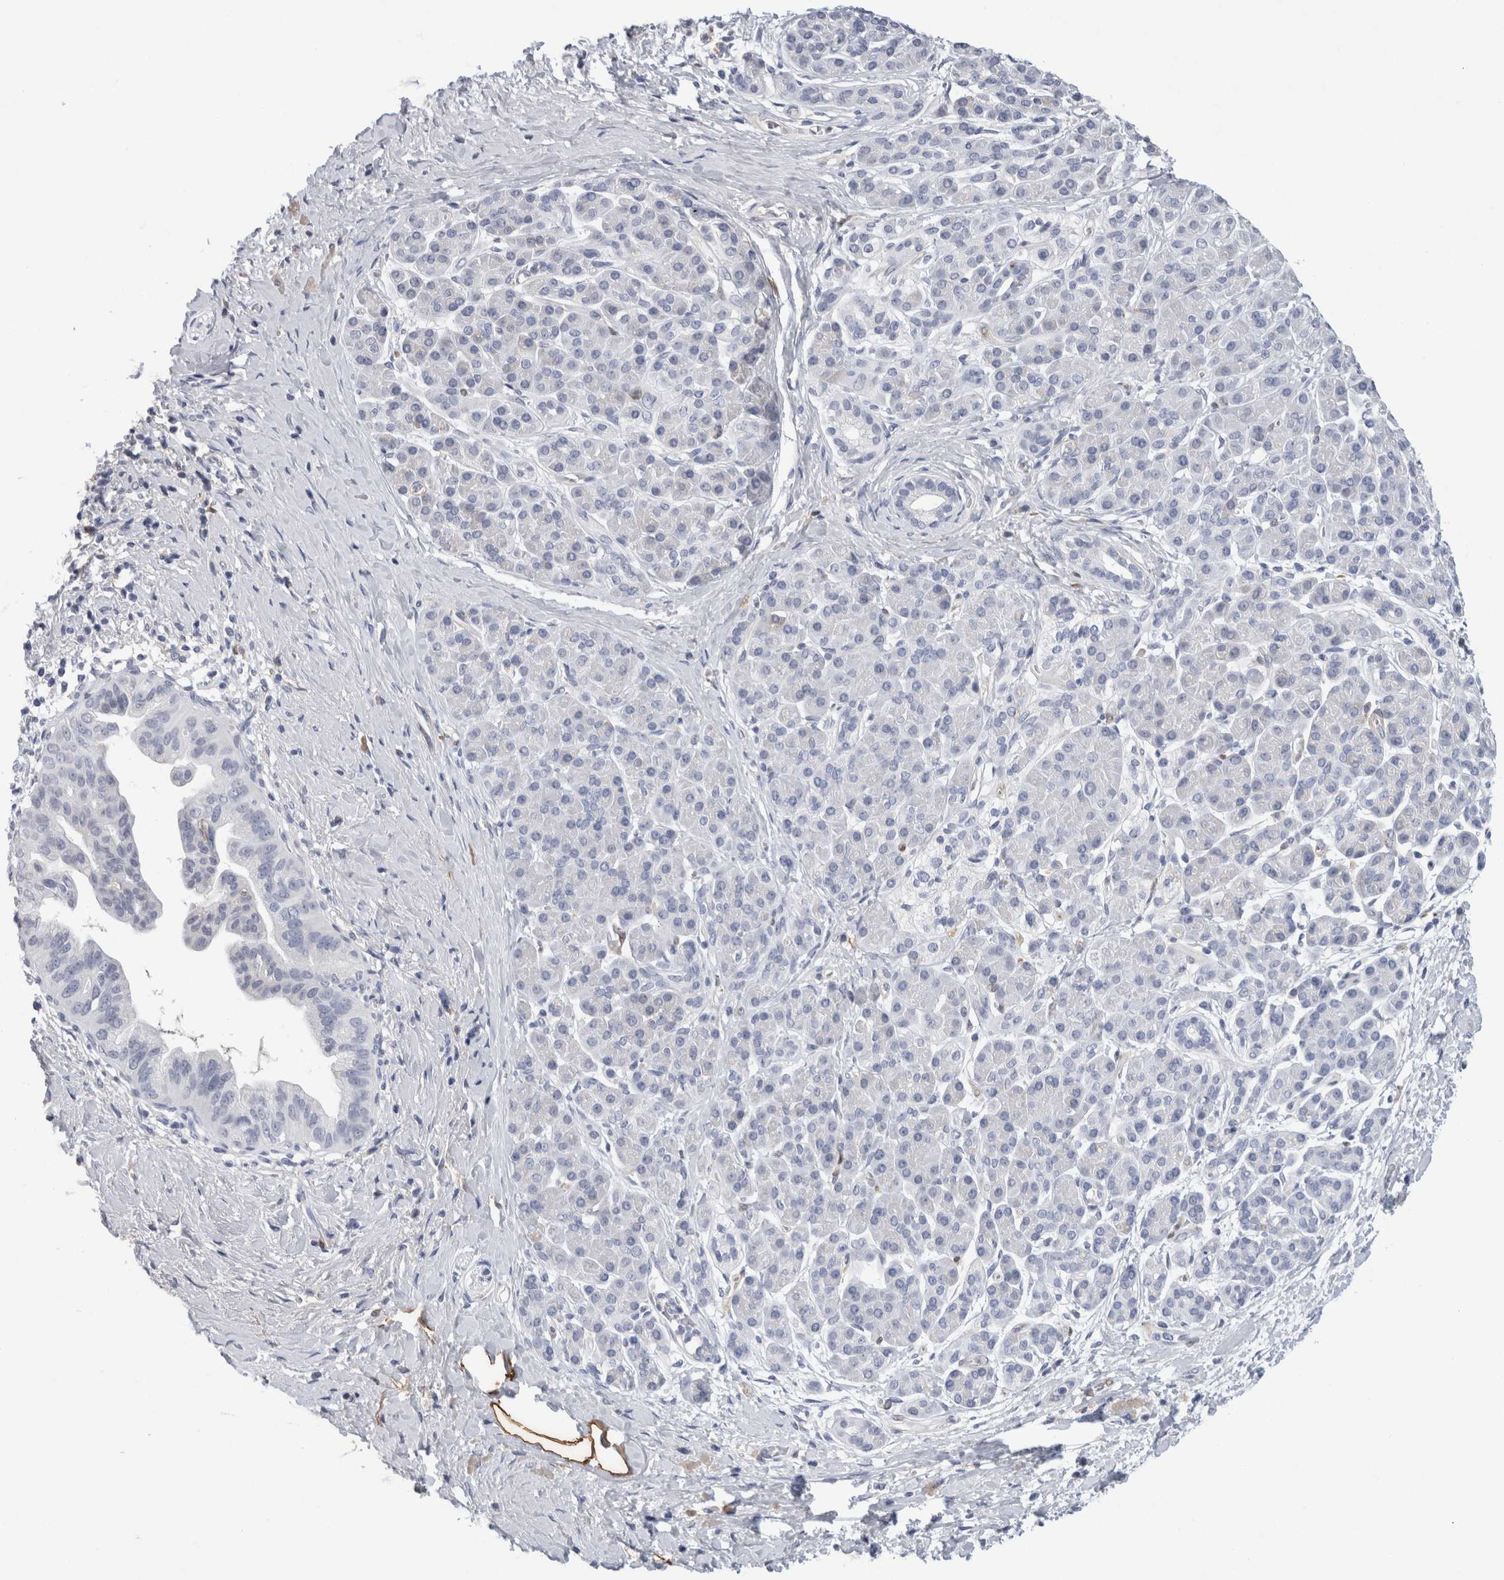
{"staining": {"intensity": "negative", "quantity": "none", "location": "none"}, "tissue": "pancreatic cancer", "cell_type": "Tumor cells", "image_type": "cancer", "snomed": [{"axis": "morphology", "description": "Adenocarcinoma, NOS"}, {"axis": "topography", "description": "Pancreas"}], "caption": "Histopathology image shows no protein positivity in tumor cells of adenocarcinoma (pancreatic) tissue. (DAB immunohistochemistry with hematoxylin counter stain).", "gene": "FABP4", "patient": {"sex": "male", "age": 55}}